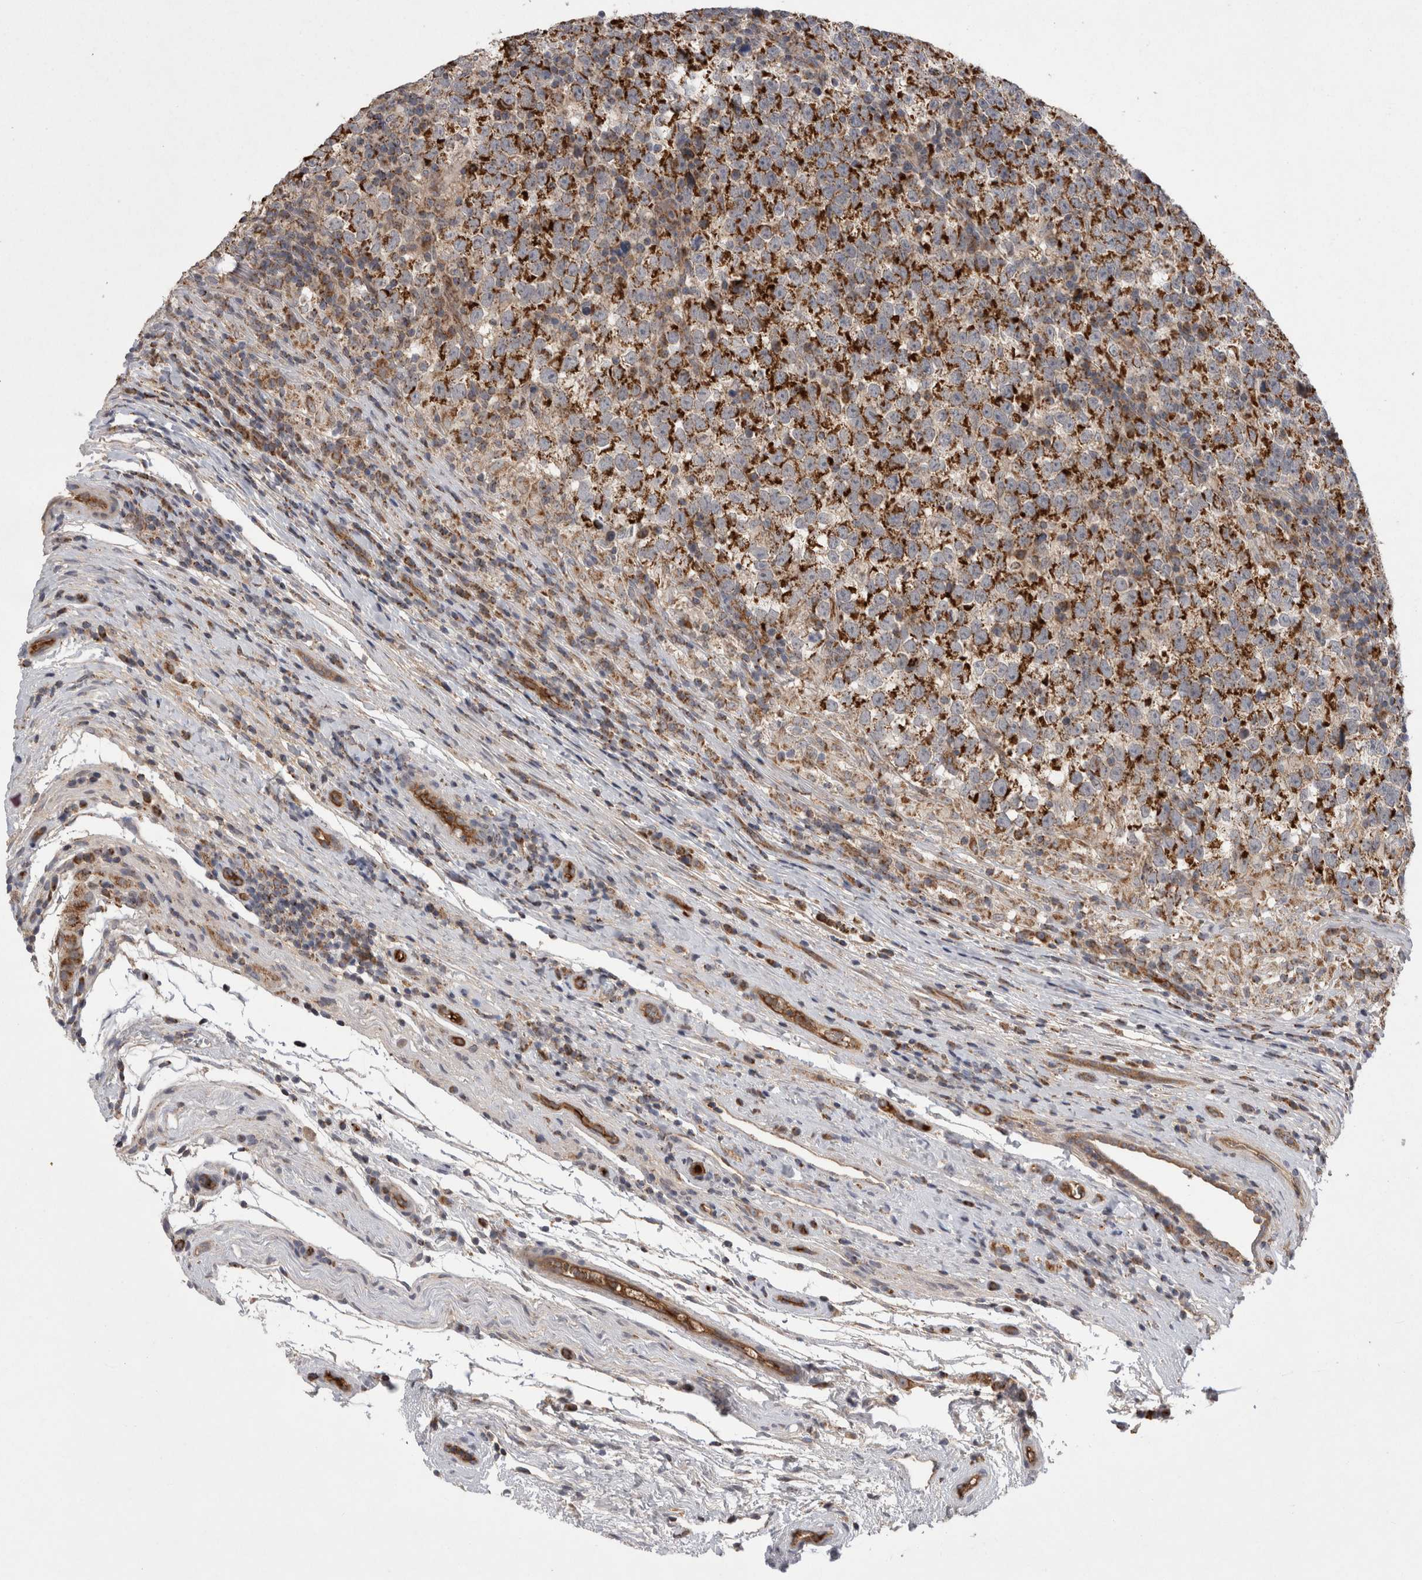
{"staining": {"intensity": "strong", "quantity": ">75%", "location": "cytoplasmic/membranous"}, "tissue": "testis cancer", "cell_type": "Tumor cells", "image_type": "cancer", "snomed": [{"axis": "morphology", "description": "Normal tissue, NOS"}, {"axis": "morphology", "description": "Seminoma, NOS"}, {"axis": "topography", "description": "Testis"}], "caption": "A brown stain shows strong cytoplasmic/membranous staining of a protein in testis cancer (seminoma) tumor cells. The protein of interest is shown in brown color, while the nuclei are stained blue.", "gene": "DARS2", "patient": {"sex": "male", "age": 43}}